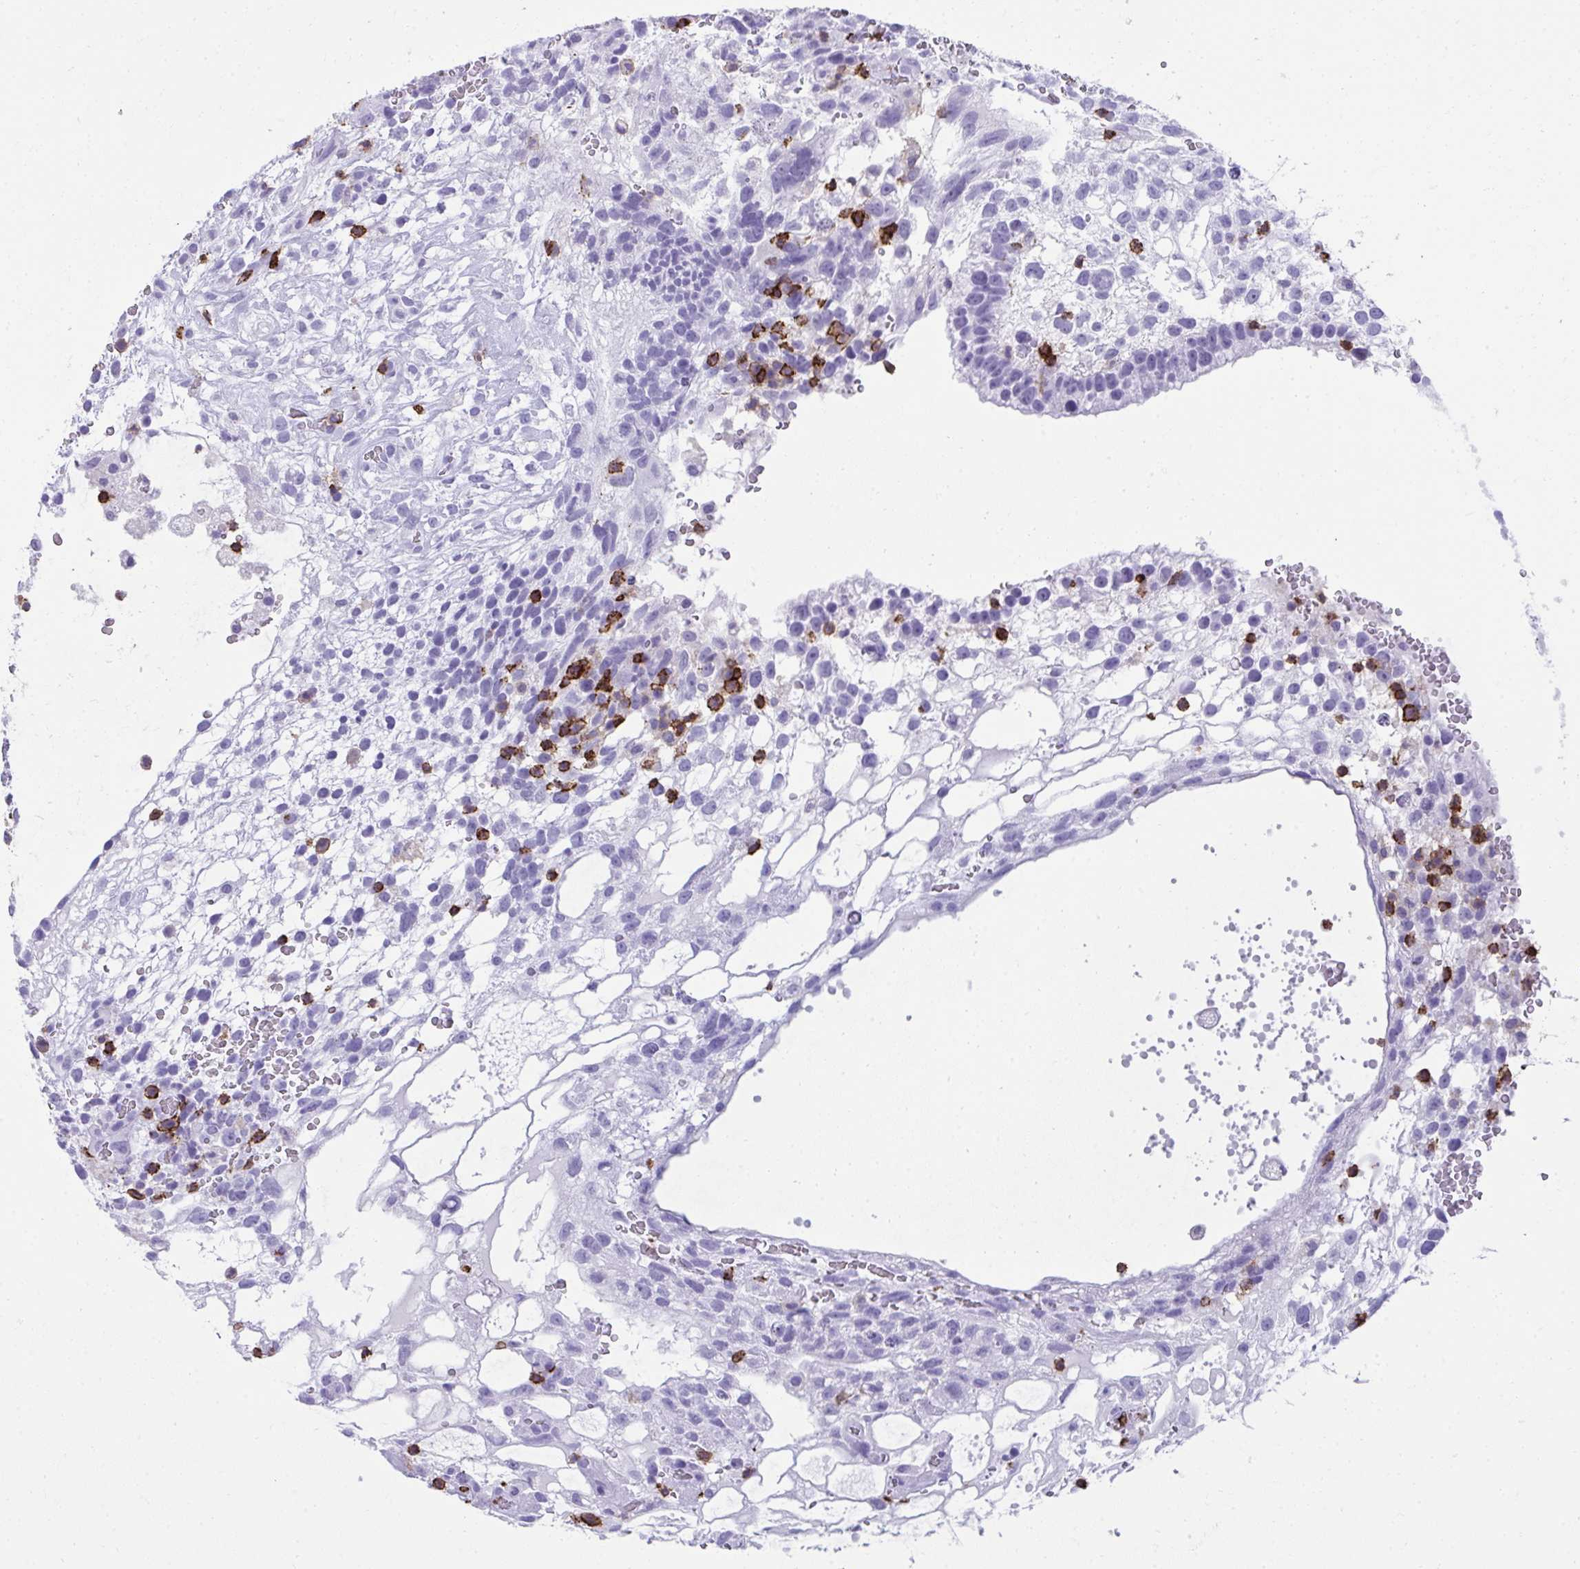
{"staining": {"intensity": "negative", "quantity": "none", "location": "none"}, "tissue": "testis cancer", "cell_type": "Tumor cells", "image_type": "cancer", "snomed": [{"axis": "morphology", "description": "Normal tissue, NOS"}, {"axis": "morphology", "description": "Carcinoma, Embryonal, NOS"}, {"axis": "topography", "description": "Testis"}], "caption": "Histopathology image shows no protein positivity in tumor cells of embryonal carcinoma (testis) tissue.", "gene": "SPN", "patient": {"sex": "male", "age": 32}}